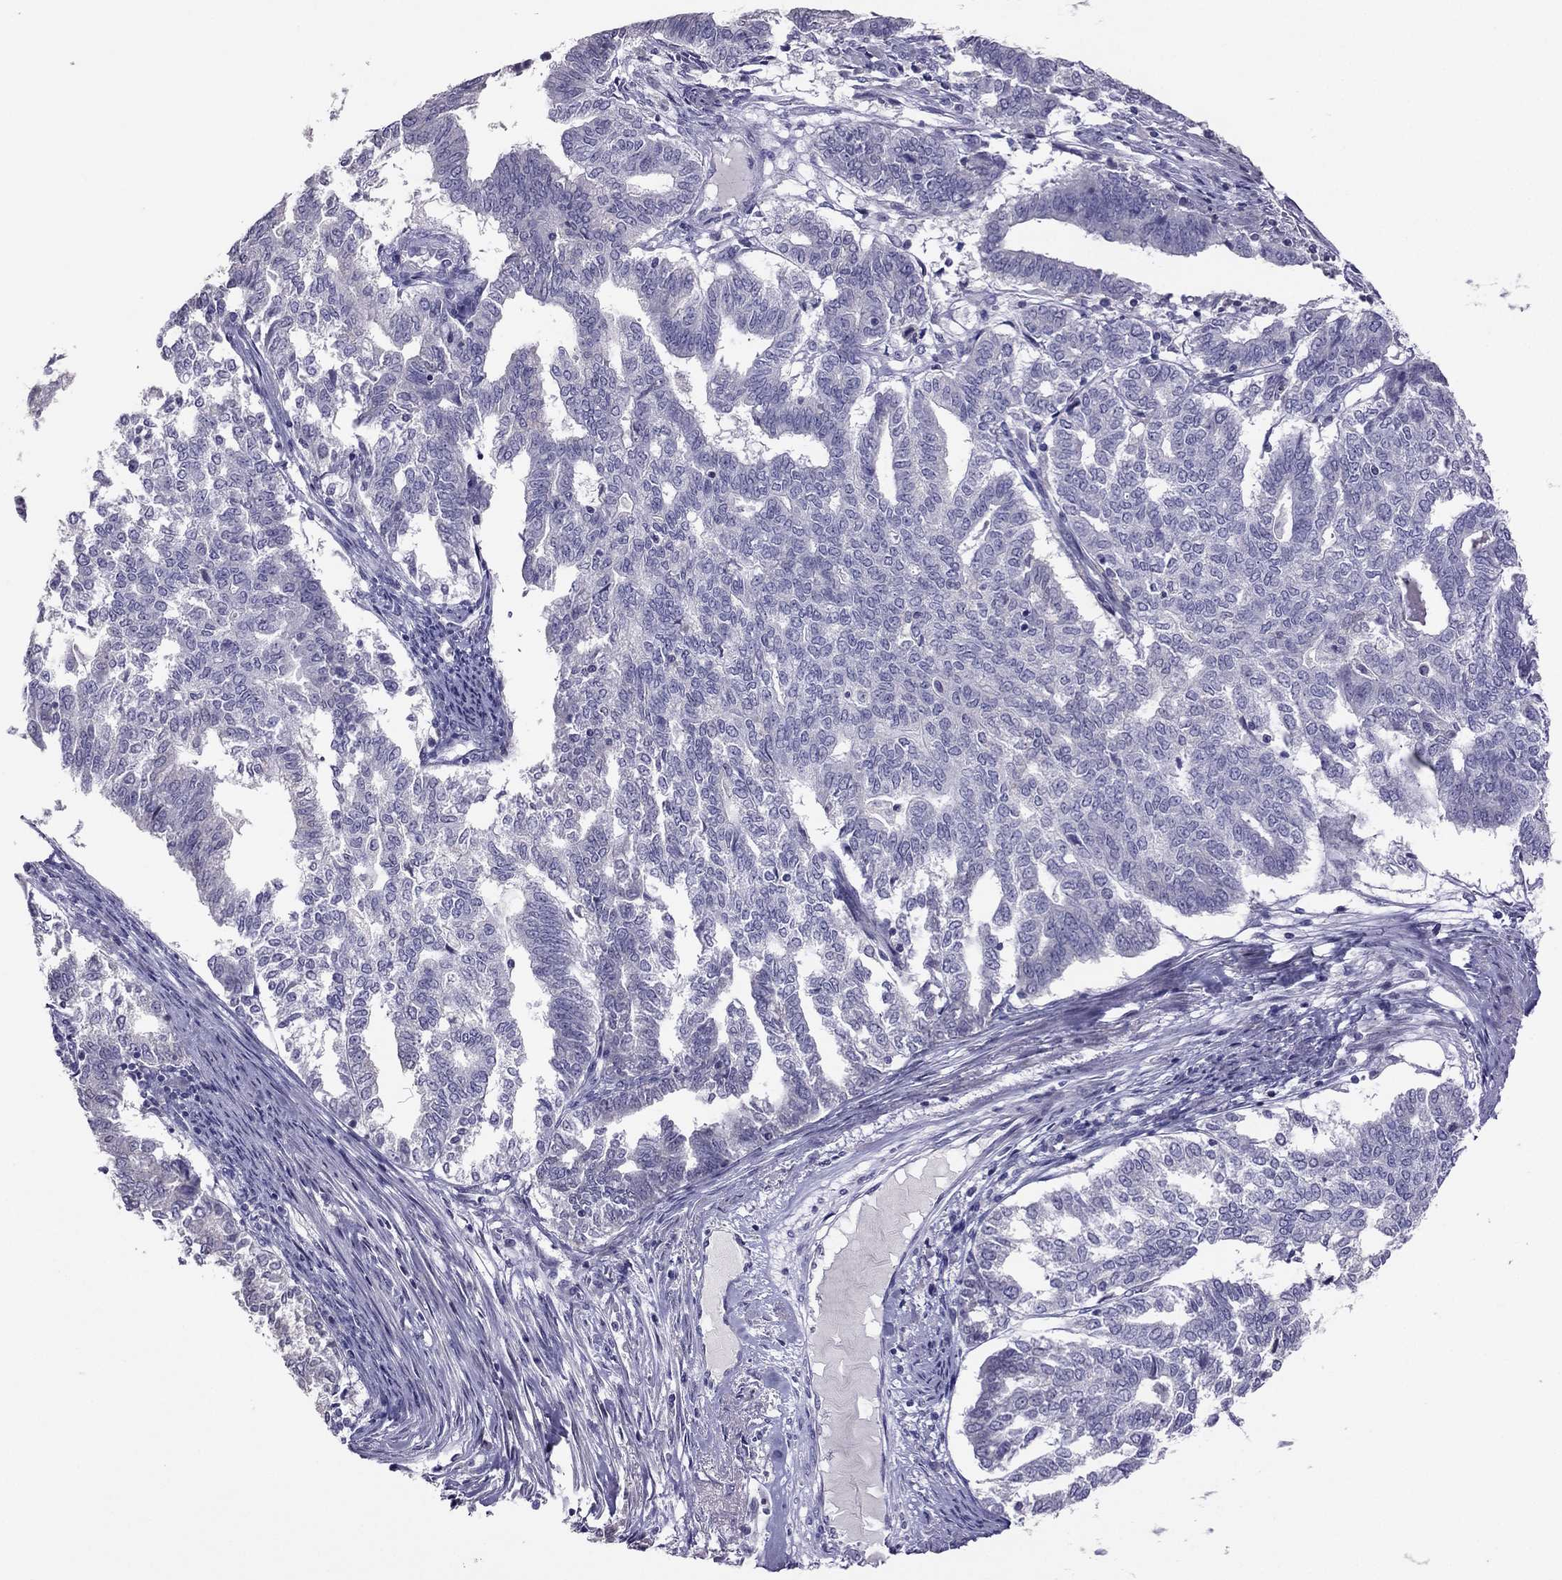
{"staining": {"intensity": "negative", "quantity": "none", "location": "none"}, "tissue": "endometrial cancer", "cell_type": "Tumor cells", "image_type": "cancer", "snomed": [{"axis": "morphology", "description": "Adenocarcinoma, NOS"}, {"axis": "topography", "description": "Endometrium"}], "caption": "Immunohistochemistry image of neoplastic tissue: human endometrial cancer (adenocarcinoma) stained with DAB displays no significant protein expression in tumor cells. (DAB immunohistochemistry (IHC) visualized using brightfield microscopy, high magnification).", "gene": "RGS8", "patient": {"sex": "female", "age": 79}}